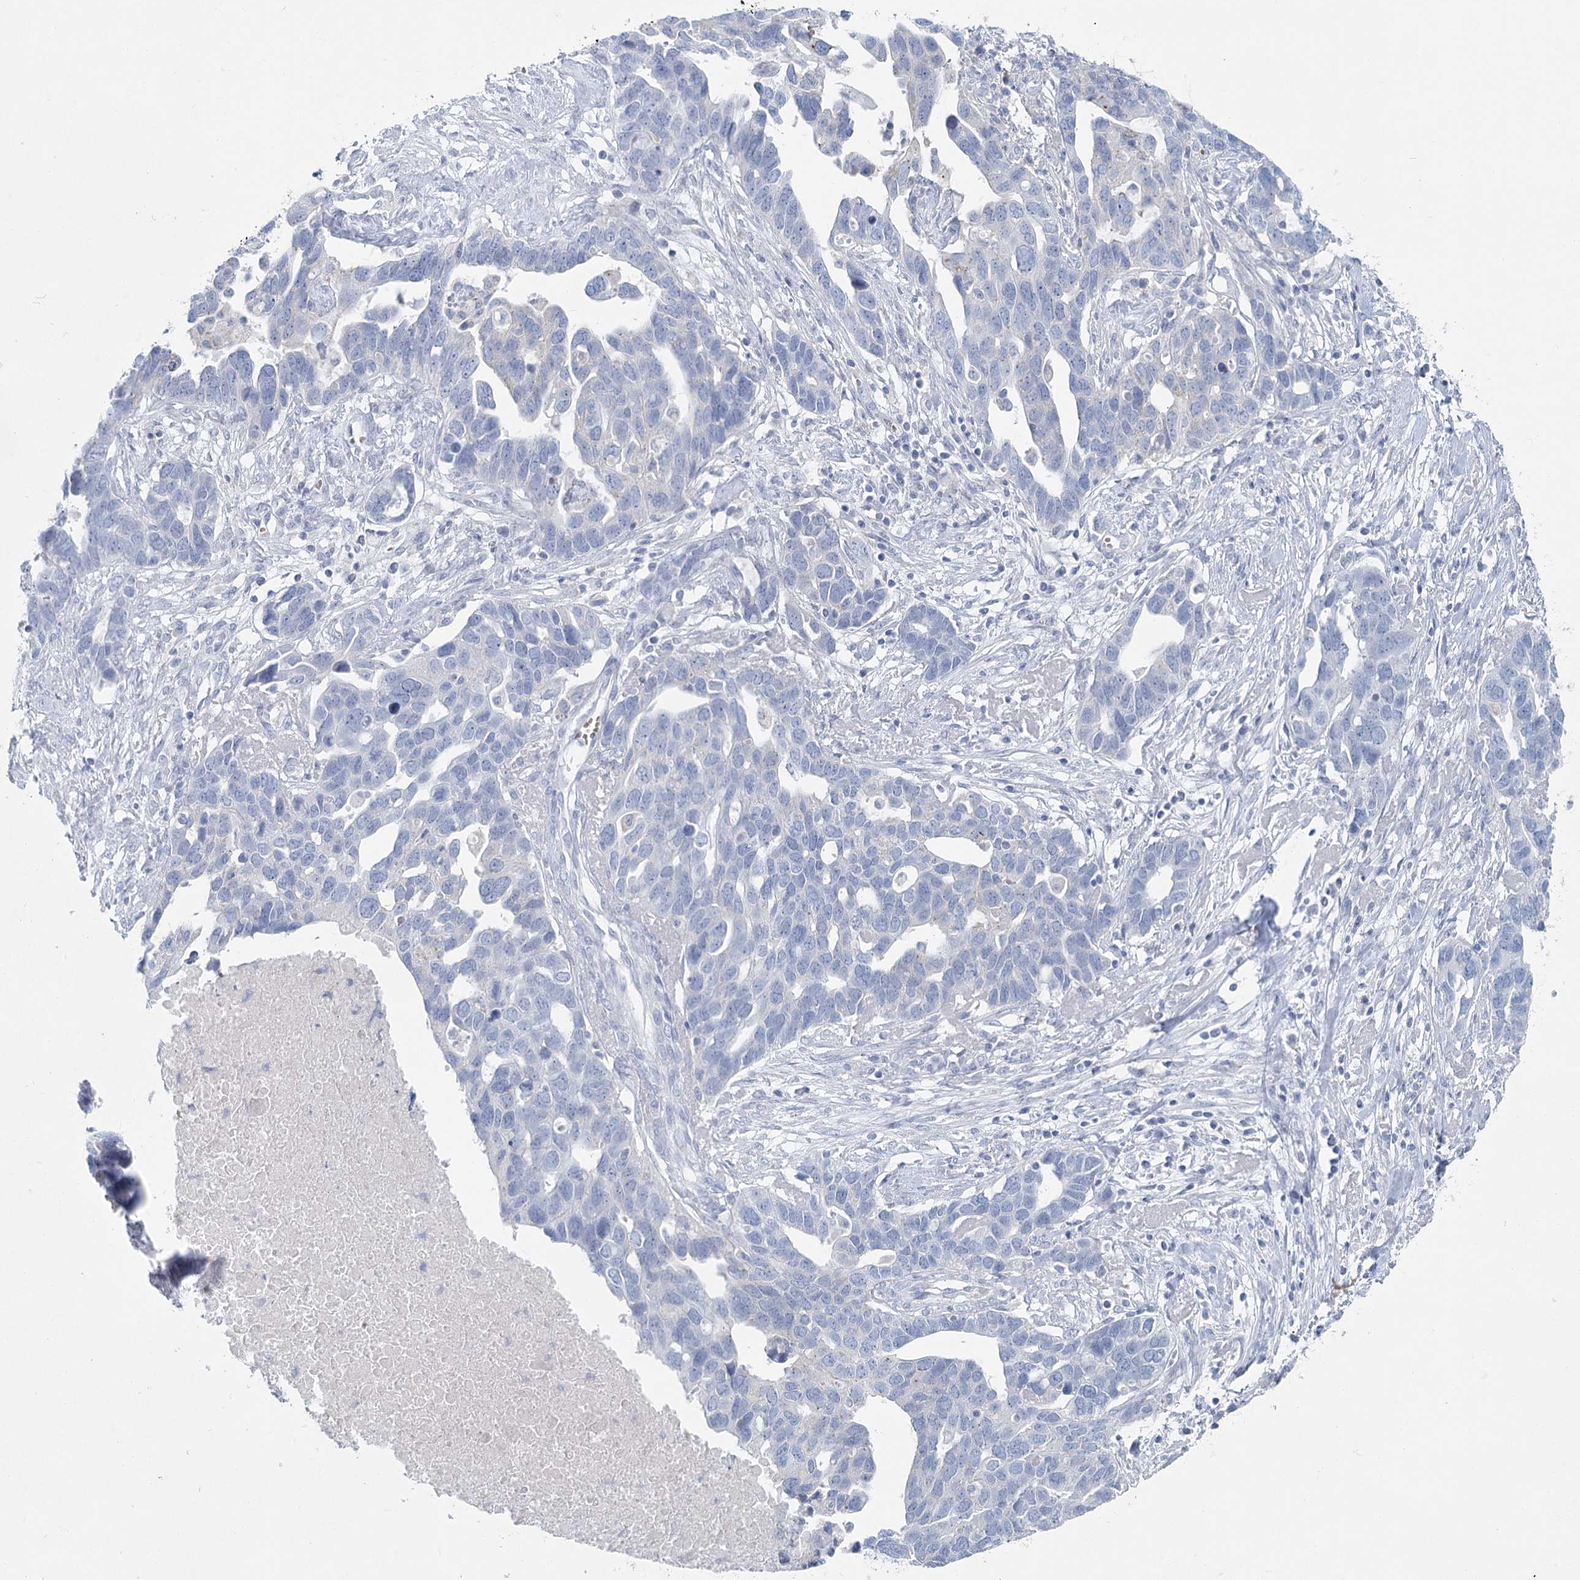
{"staining": {"intensity": "negative", "quantity": "none", "location": "none"}, "tissue": "ovarian cancer", "cell_type": "Tumor cells", "image_type": "cancer", "snomed": [{"axis": "morphology", "description": "Cystadenocarcinoma, serous, NOS"}, {"axis": "topography", "description": "Ovary"}], "caption": "Protein analysis of ovarian serous cystadenocarcinoma displays no significant staining in tumor cells. (Stains: DAB (3,3'-diaminobenzidine) immunohistochemistry with hematoxylin counter stain, Microscopy: brightfield microscopy at high magnification).", "gene": "IFIT5", "patient": {"sex": "female", "age": 54}}